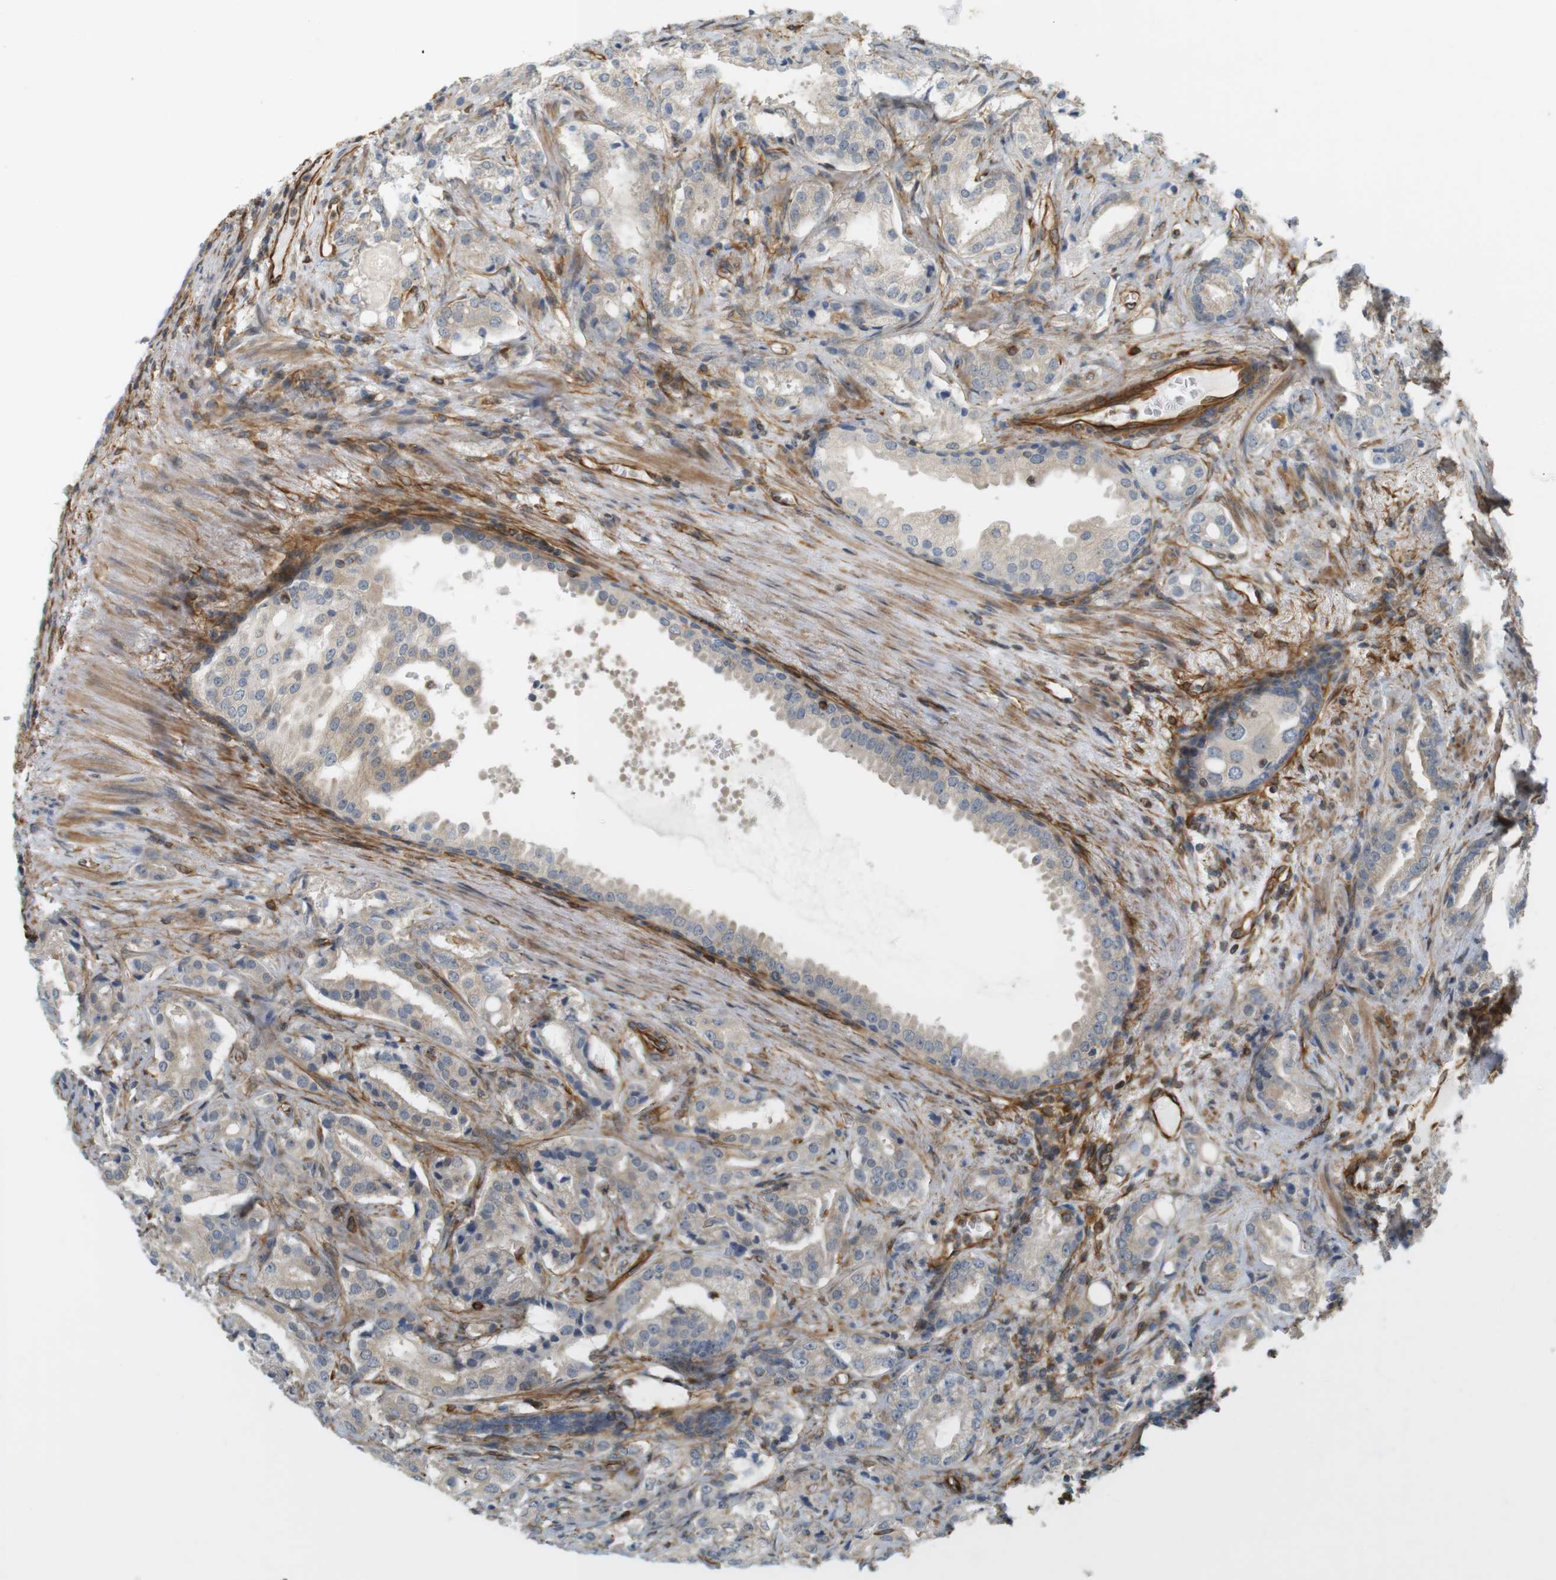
{"staining": {"intensity": "negative", "quantity": "none", "location": "none"}, "tissue": "prostate cancer", "cell_type": "Tumor cells", "image_type": "cancer", "snomed": [{"axis": "morphology", "description": "Adenocarcinoma, High grade"}, {"axis": "topography", "description": "Prostate"}], "caption": "DAB immunohistochemical staining of human prostate high-grade adenocarcinoma displays no significant positivity in tumor cells.", "gene": "CYTH3", "patient": {"sex": "male", "age": 64}}